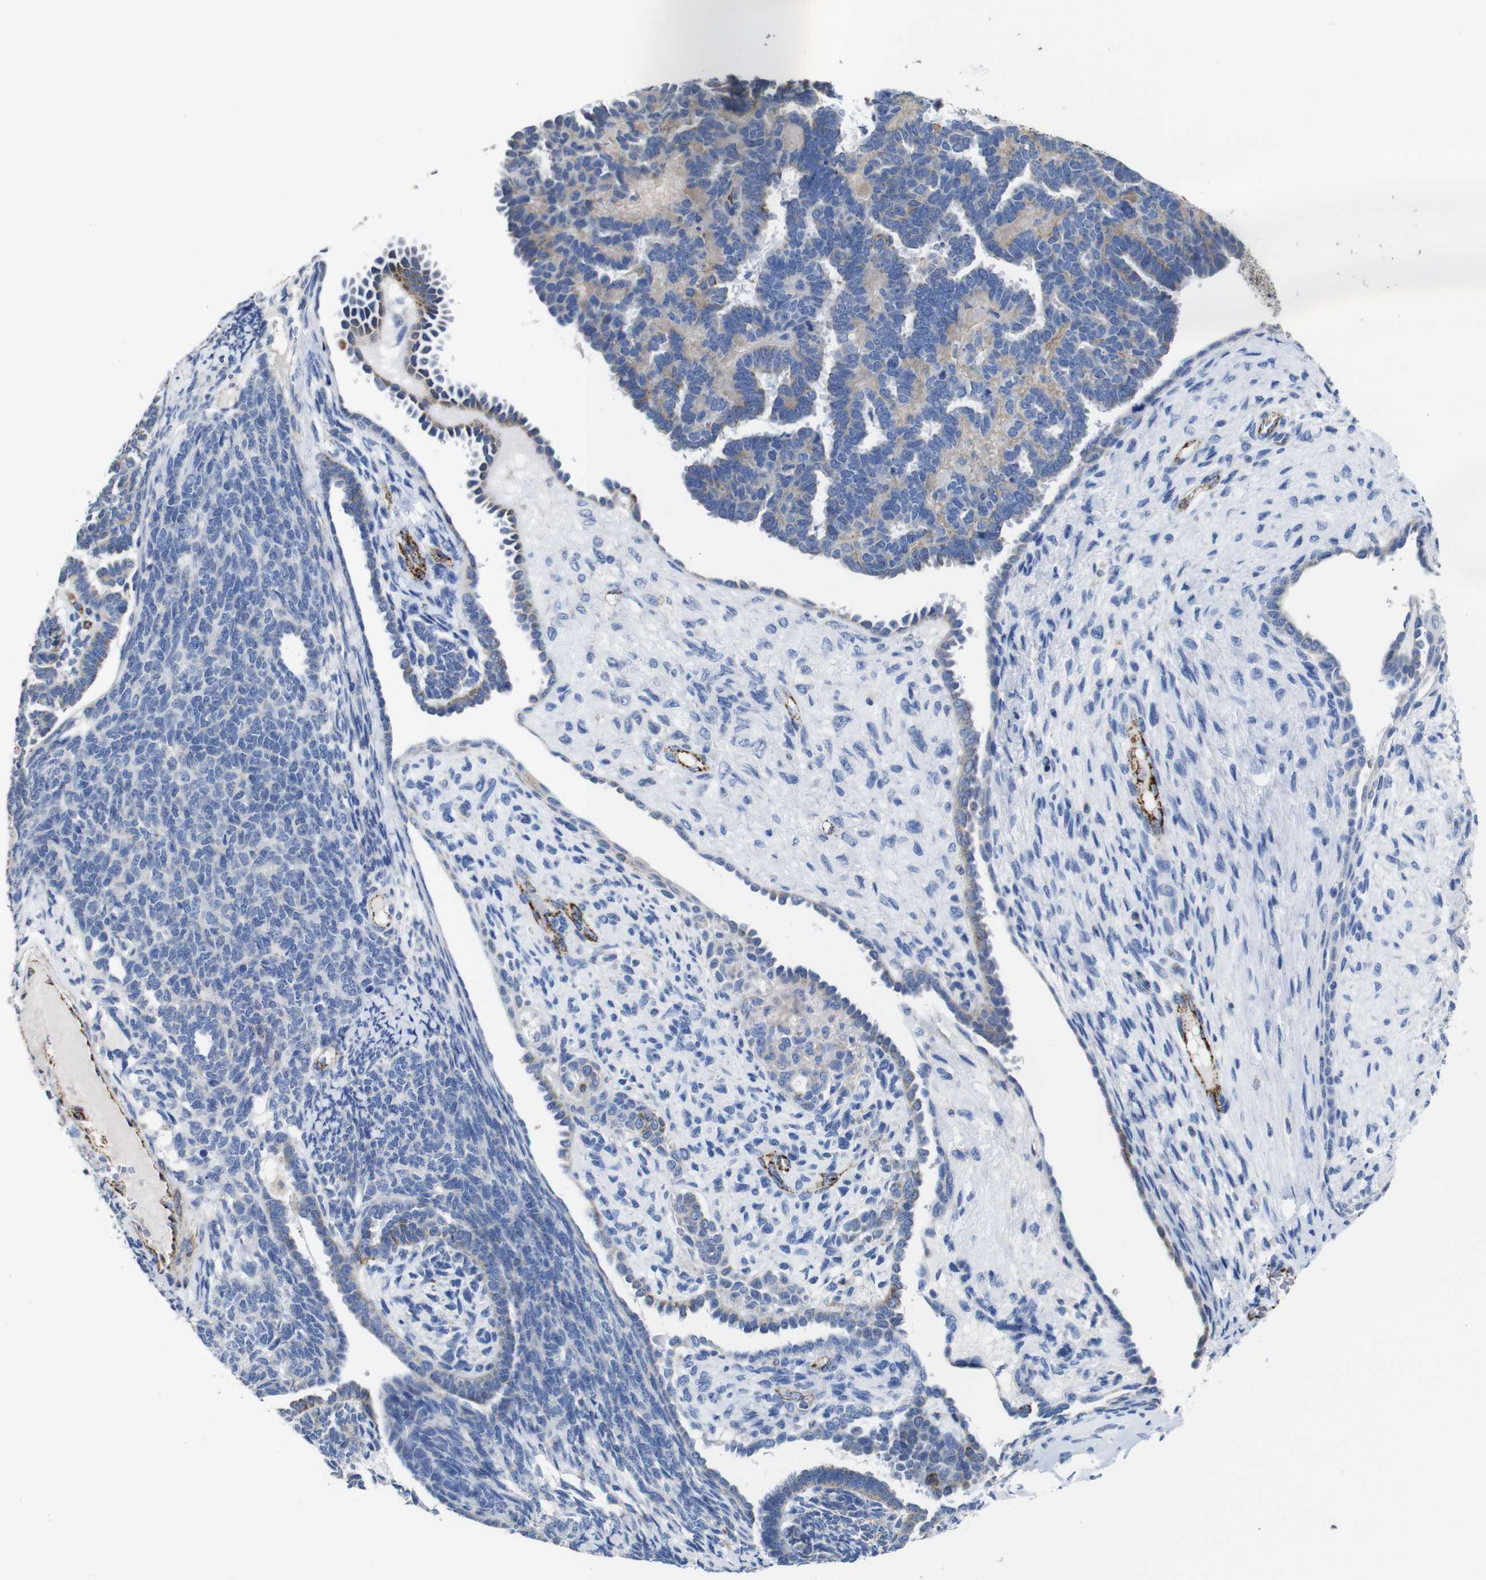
{"staining": {"intensity": "negative", "quantity": "none", "location": "none"}, "tissue": "endometrial cancer", "cell_type": "Tumor cells", "image_type": "cancer", "snomed": [{"axis": "morphology", "description": "Neoplasm, malignant, NOS"}, {"axis": "topography", "description": "Endometrium"}], "caption": "IHC histopathology image of neoplastic tissue: human neoplasm (malignant) (endometrial) stained with DAB (3,3'-diaminobenzidine) shows no significant protein staining in tumor cells.", "gene": "MAOA", "patient": {"sex": "female", "age": 74}}